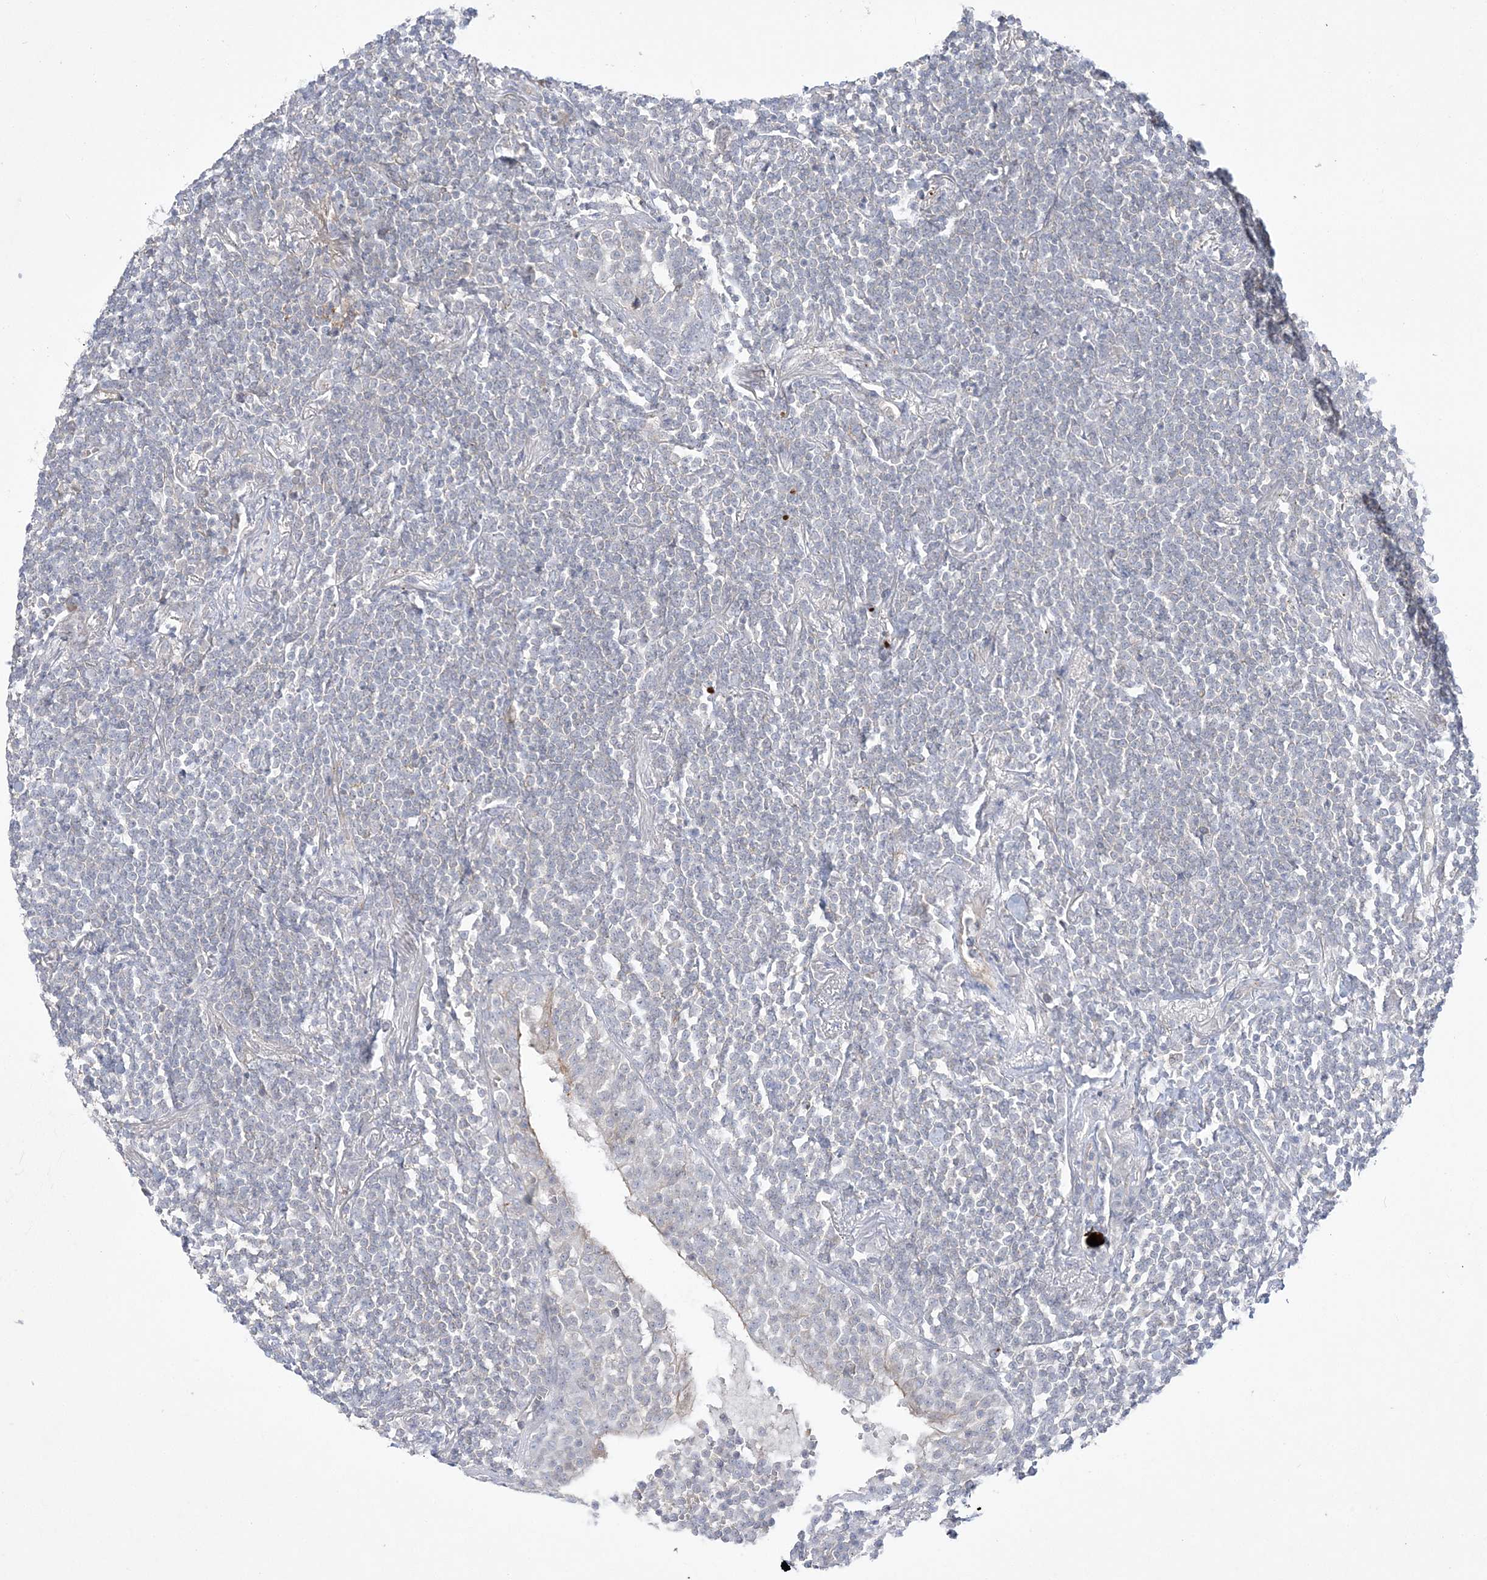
{"staining": {"intensity": "negative", "quantity": "none", "location": "none"}, "tissue": "lymphoma", "cell_type": "Tumor cells", "image_type": "cancer", "snomed": [{"axis": "morphology", "description": "Malignant lymphoma, non-Hodgkin's type, Low grade"}, {"axis": "topography", "description": "Lung"}], "caption": "DAB (3,3'-diaminobenzidine) immunohistochemical staining of low-grade malignant lymphoma, non-Hodgkin's type shows no significant positivity in tumor cells. Brightfield microscopy of immunohistochemistry (IHC) stained with DAB (brown) and hematoxylin (blue), captured at high magnification.", "gene": "ADAMTS12", "patient": {"sex": "female", "age": 71}}